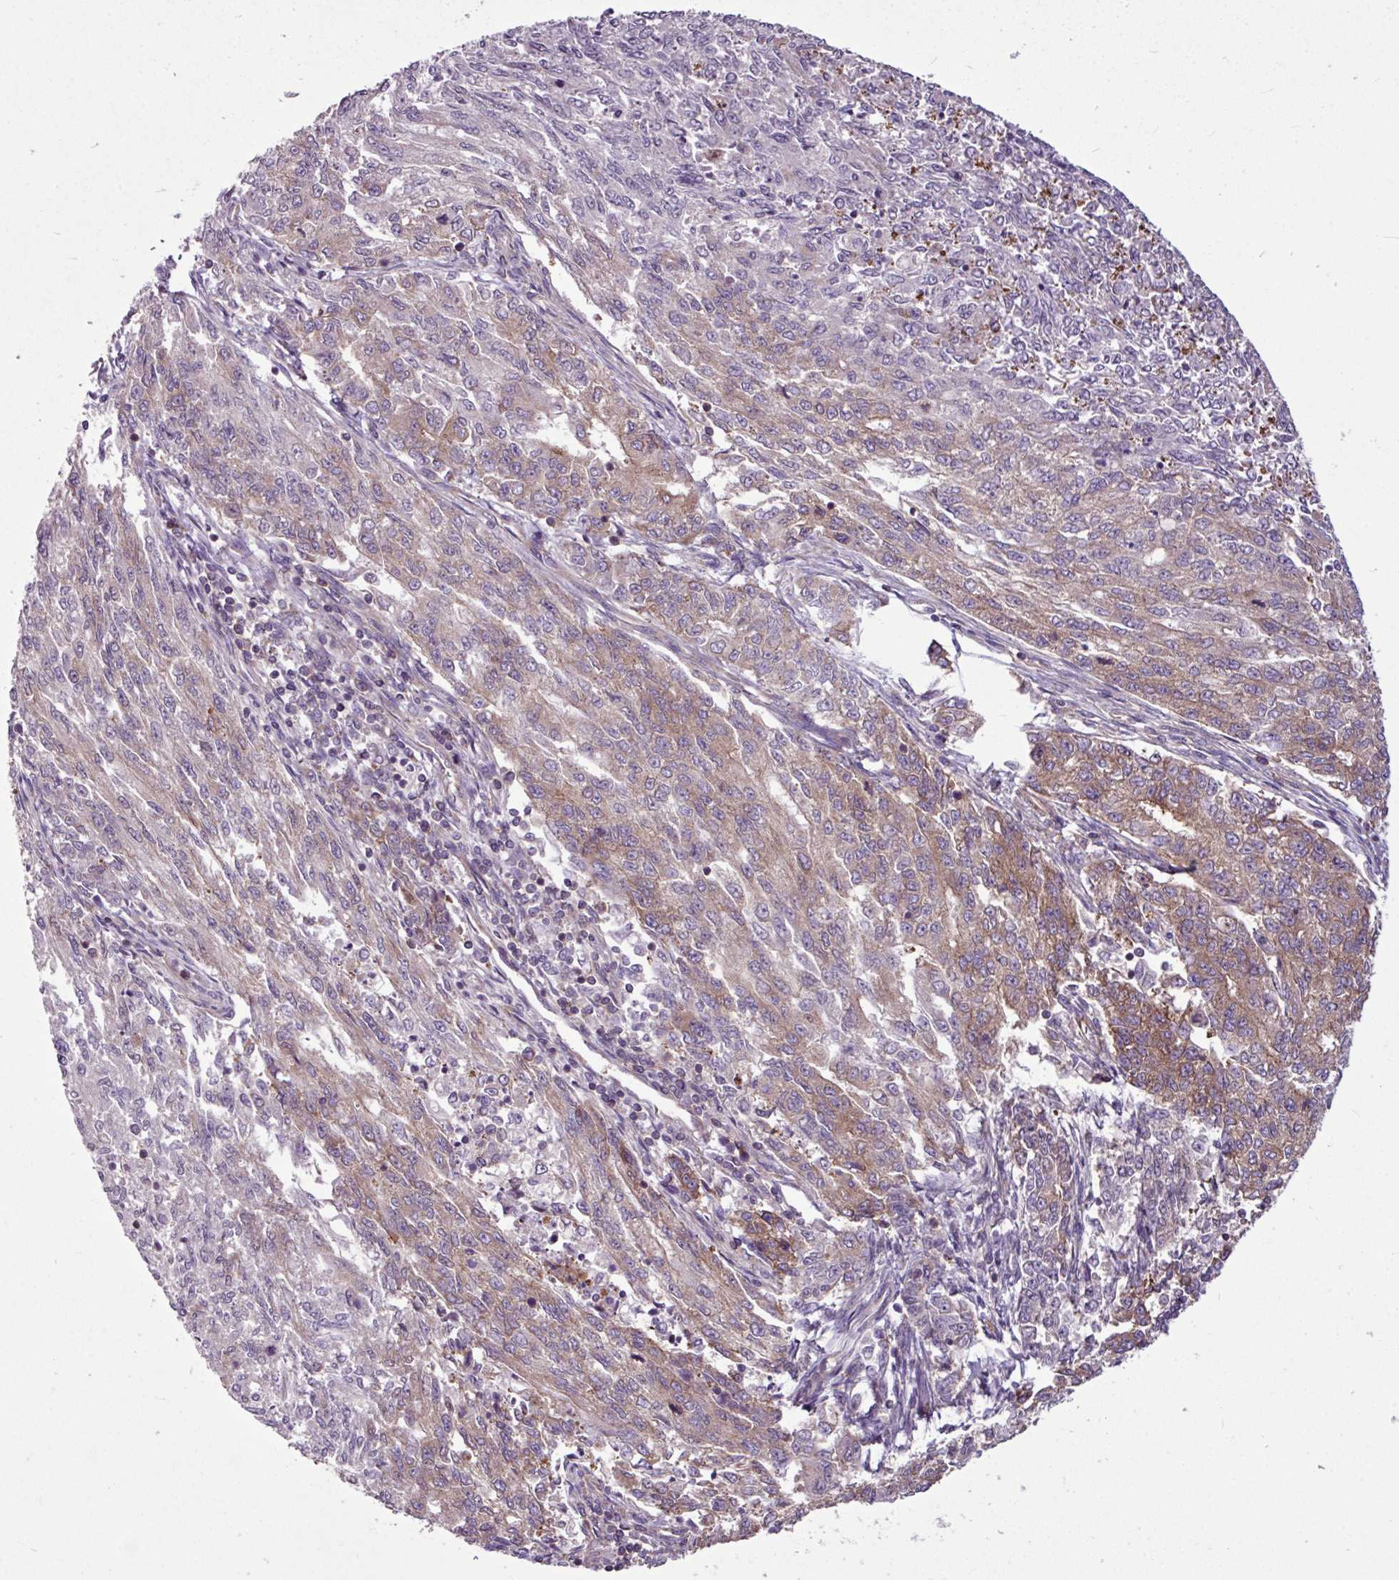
{"staining": {"intensity": "moderate", "quantity": ">75%", "location": "cytoplasmic/membranous"}, "tissue": "endometrial cancer", "cell_type": "Tumor cells", "image_type": "cancer", "snomed": [{"axis": "morphology", "description": "Adenocarcinoma, NOS"}, {"axis": "topography", "description": "Endometrium"}], "caption": "Immunohistochemical staining of endometrial cancer demonstrates medium levels of moderate cytoplasmic/membranous staining in about >75% of tumor cells. The staining was performed using DAB to visualize the protein expression in brown, while the nuclei were stained in blue with hematoxylin (Magnification: 20x).", "gene": "MROH2A", "patient": {"sex": "female", "age": 50}}